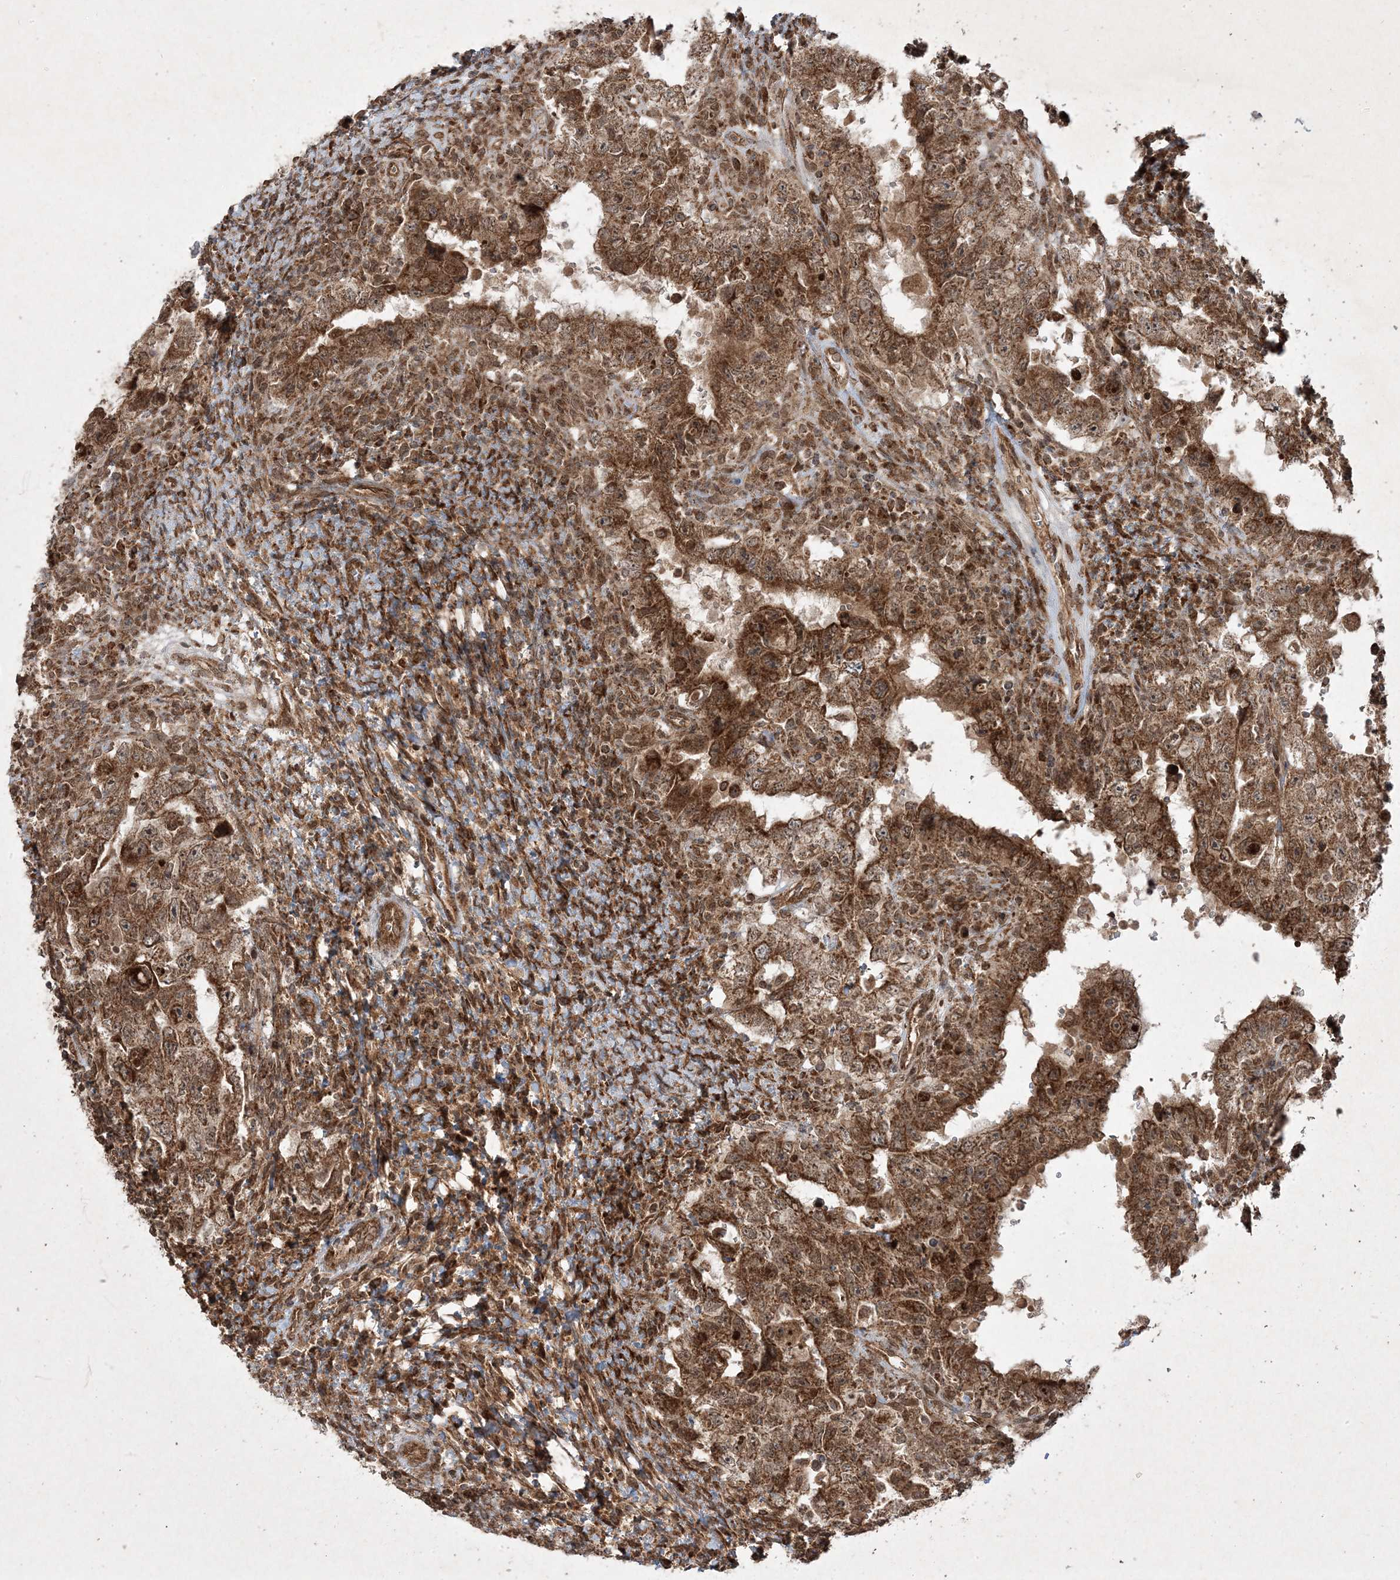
{"staining": {"intensity": "moderate", "quantity": ">75%", "location": "cytoplasmic/membranous,nuclear"}, "tissue": "testis cancer", "cell_type": "Tumor cells", "image_type": "cancer", "snomed": [{"axis": "morphology", "description": "Carcinoma, Embryonal, NOS"}, {"axis": "topography", "description": "Testis"}], "caption": "The immunohistochemical stain shows moderate cytoplasmic/membranous and nuclear positivity in tumor cells of testis embryonal carcinoma tissue.", "gene": "PLEKHM2", "patient": {"sex": "male", "age": 26}}